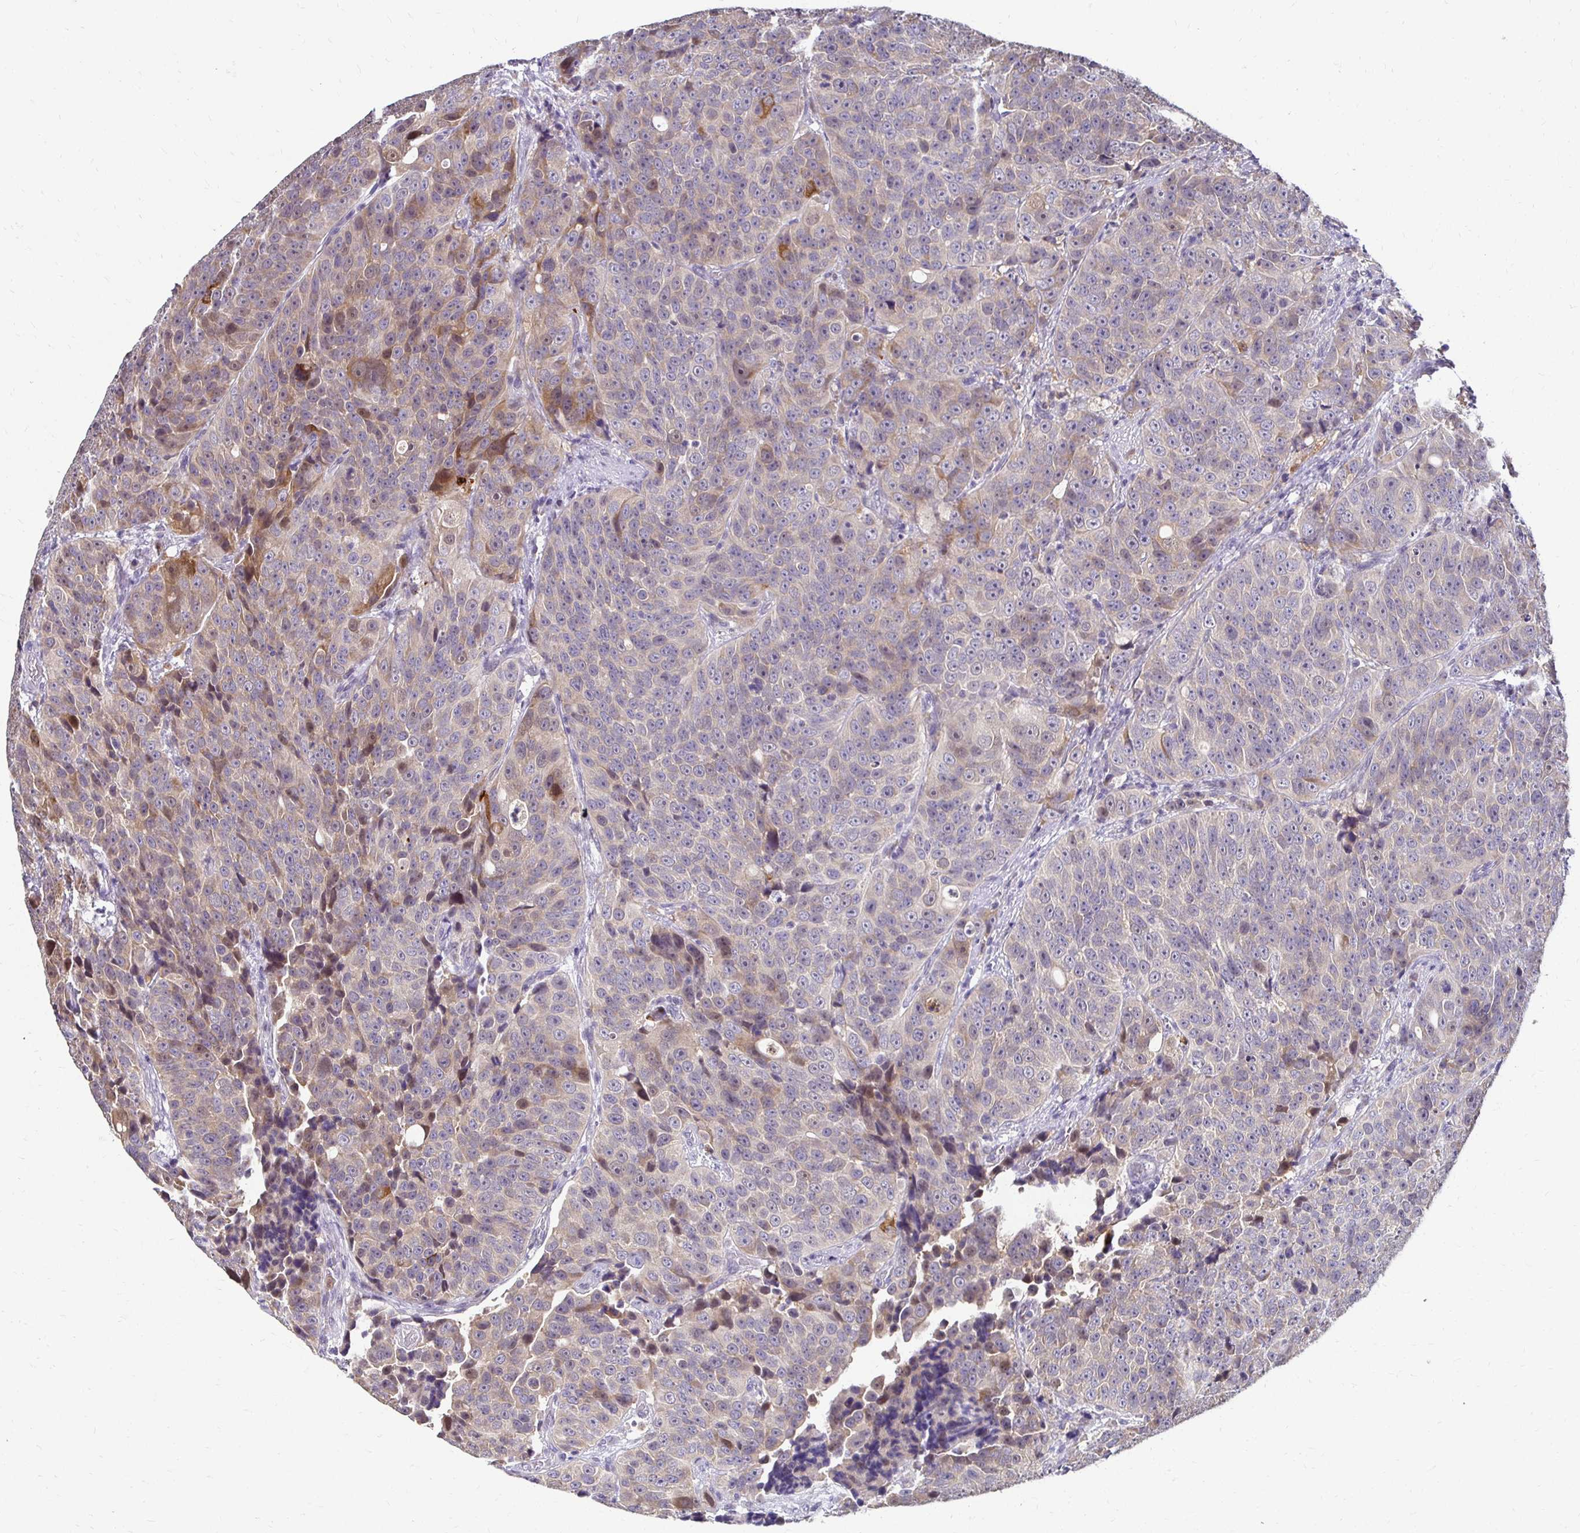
{"staining": {"intensity": "weak", "quantity": "<25%", "location": "cytoplasmic/membranous"}, "tissue": "urothelial cancer", "cell_type": "Tumor cells", "image_type": "cancer", "snomed": [{"axis": "morphology", "description": "Urothelial carcinoma, NOS"}, {"axis": "topography", "description": "Urinary bladder"}], "caption": "Tumor cells show no significant protein expression in transitional cell carcinoma. (Brightfield microscopy of DAB immunohistochemistry (IHC) at high magnification).", "gene": "PADI2", "patient": {"sex": "male", "age": 52}}